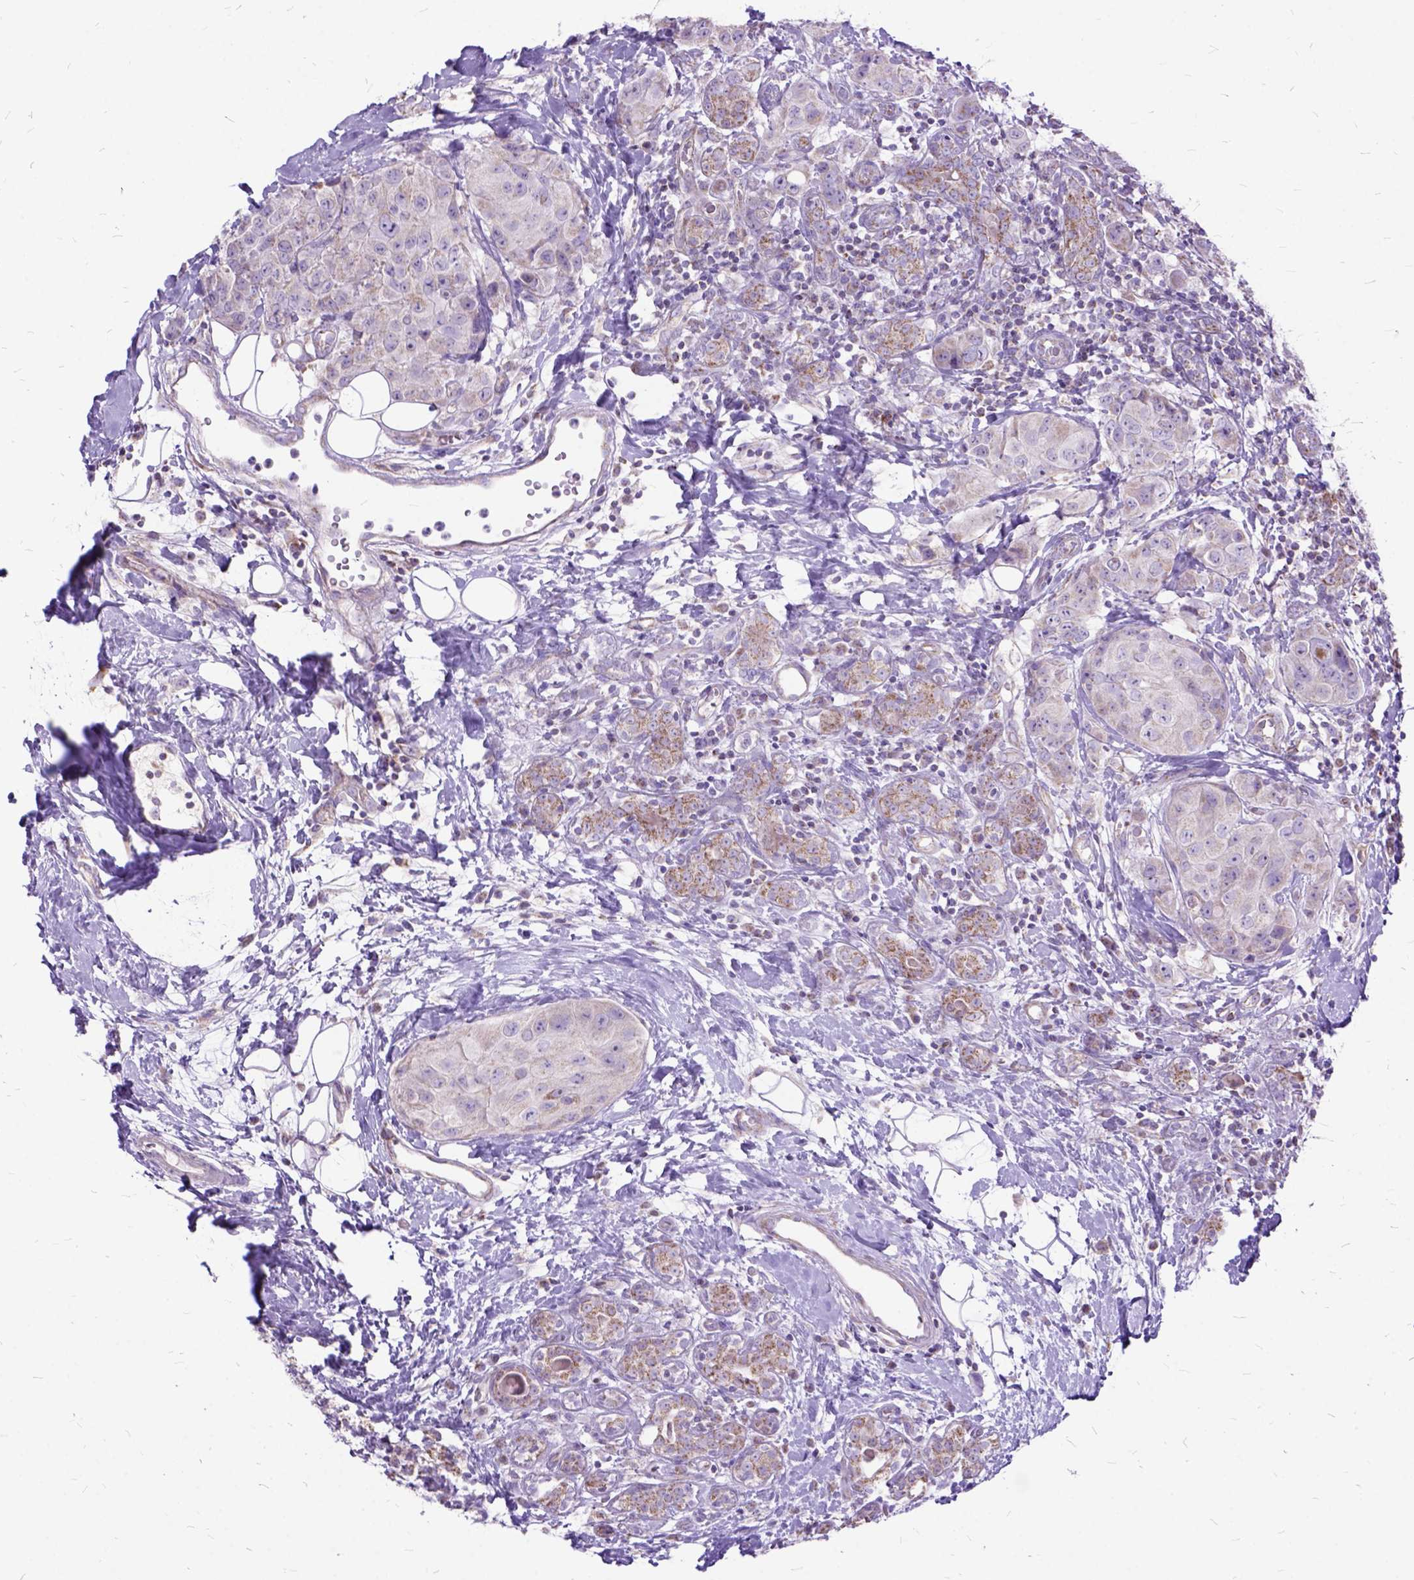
{"staining": {"intensity": "negative", "quantity": "none", "location": "none"}, "tissue": "breast cancer", "cell_type": "Tumor cells", "image_type": "cancer", "snomed": [{"axis": "morphology", "description": "Duct carcinoma"}, {"axis": "topography", "description": "Breast"}], "caption": "Tumor cells are negative for protein expression in human breast infiltrating ductal carcinoma.", "gene": "CTAG2", "patient": {"sex": "female", "age": 43}}